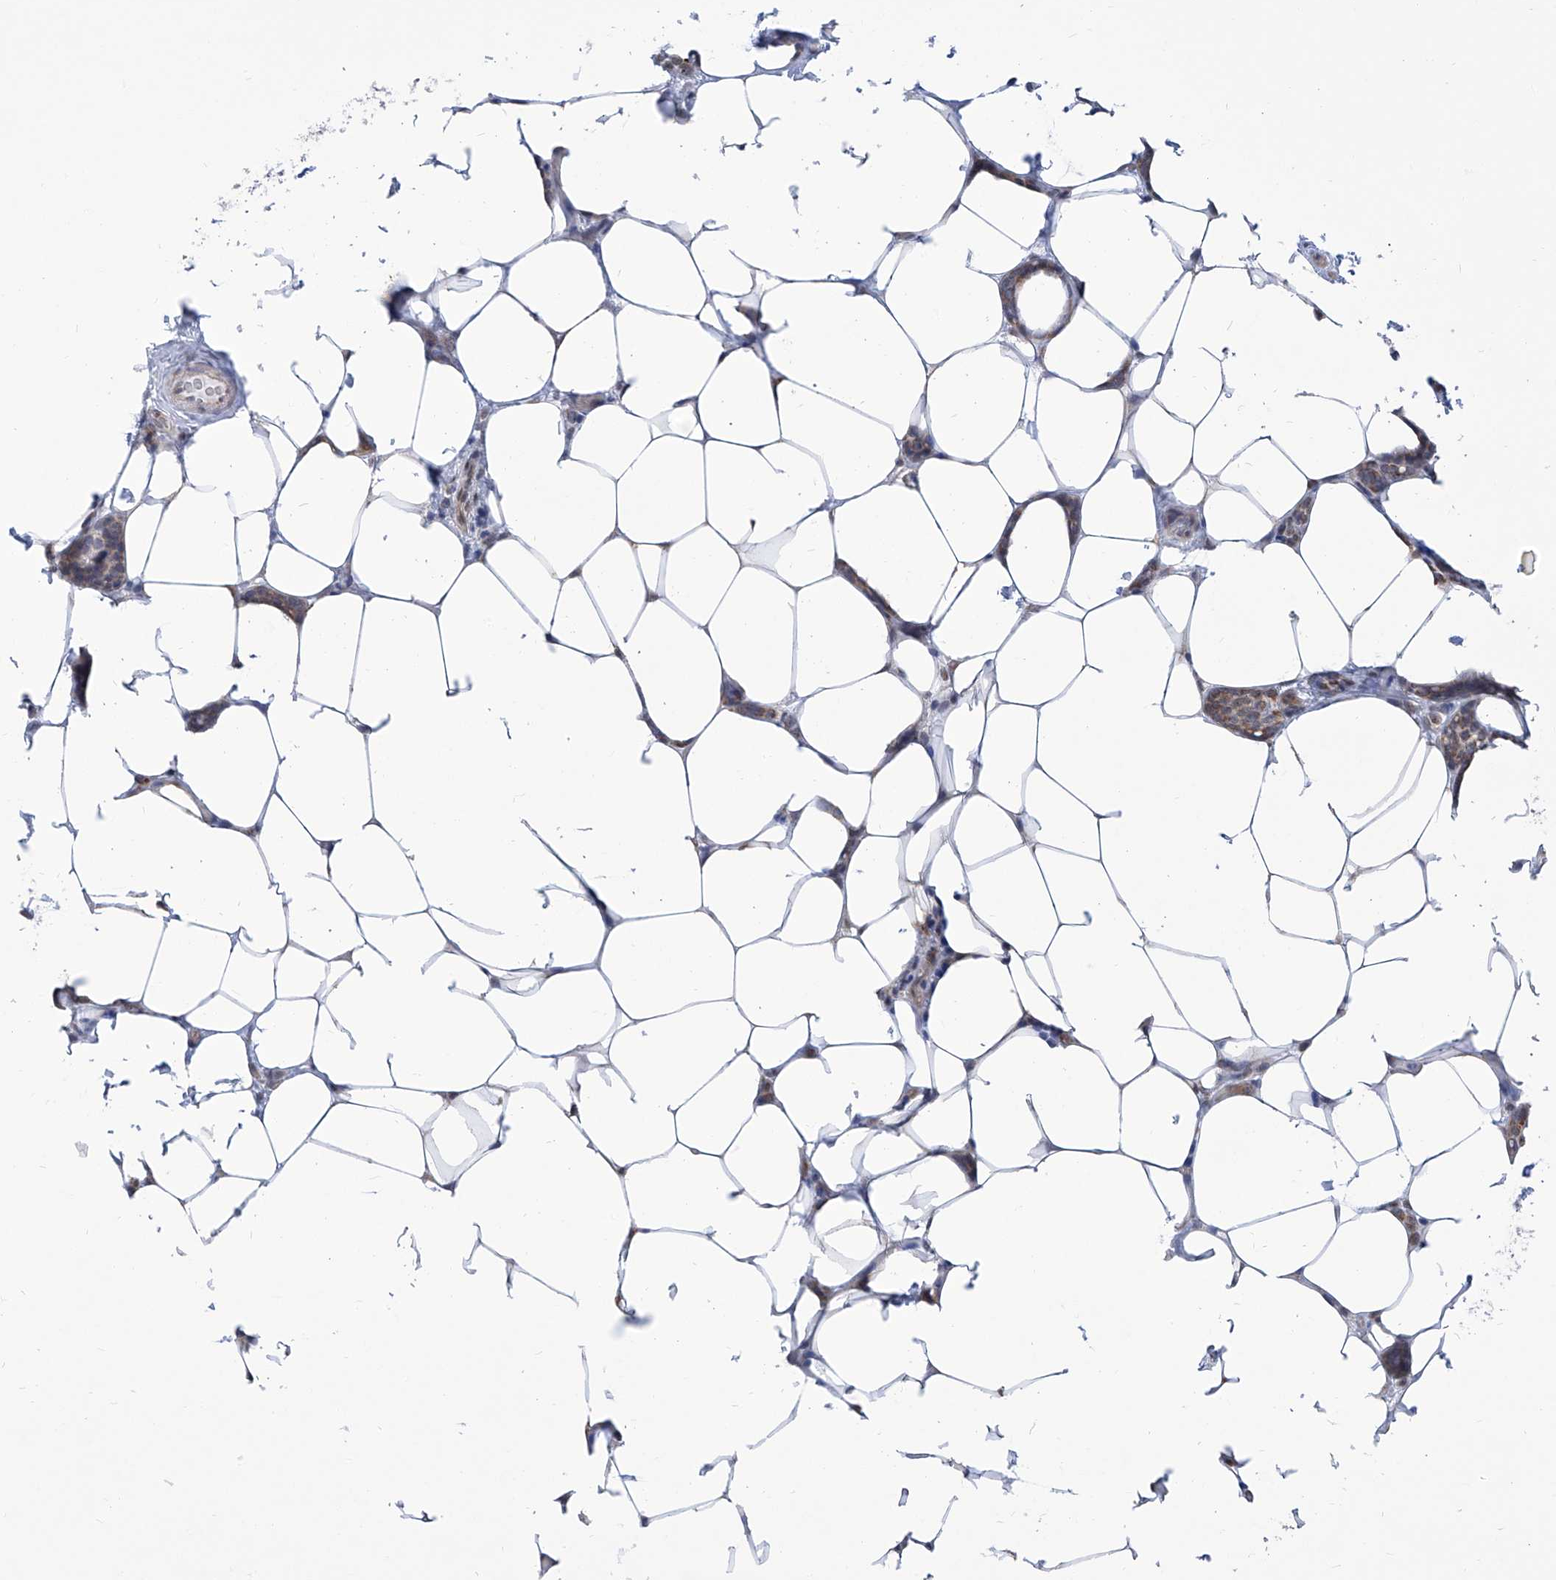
{"staining": {"intensity": "weak", "quantity": "25%-75%", "location": "cytoplasmic/membranous"}, "tissue": "breast cancer", "cell_type": "Tumor cells", "image_type": "cancer", "snomed": [{"axis": "morphology", "description": "Lobular carcinoma"}, {"axis": "topography", "description": "Breast"}], "caption": "A brown stain highlights weak cytoplasmic/membranous positivity of a protein in human breast cancer tumor cells. (DAB (3,3'-diaminobenzidine) IHC with brightfield microscopy, high magnification).", "gene": "SART1", "patient": {"sex": "female", "age": 50}}